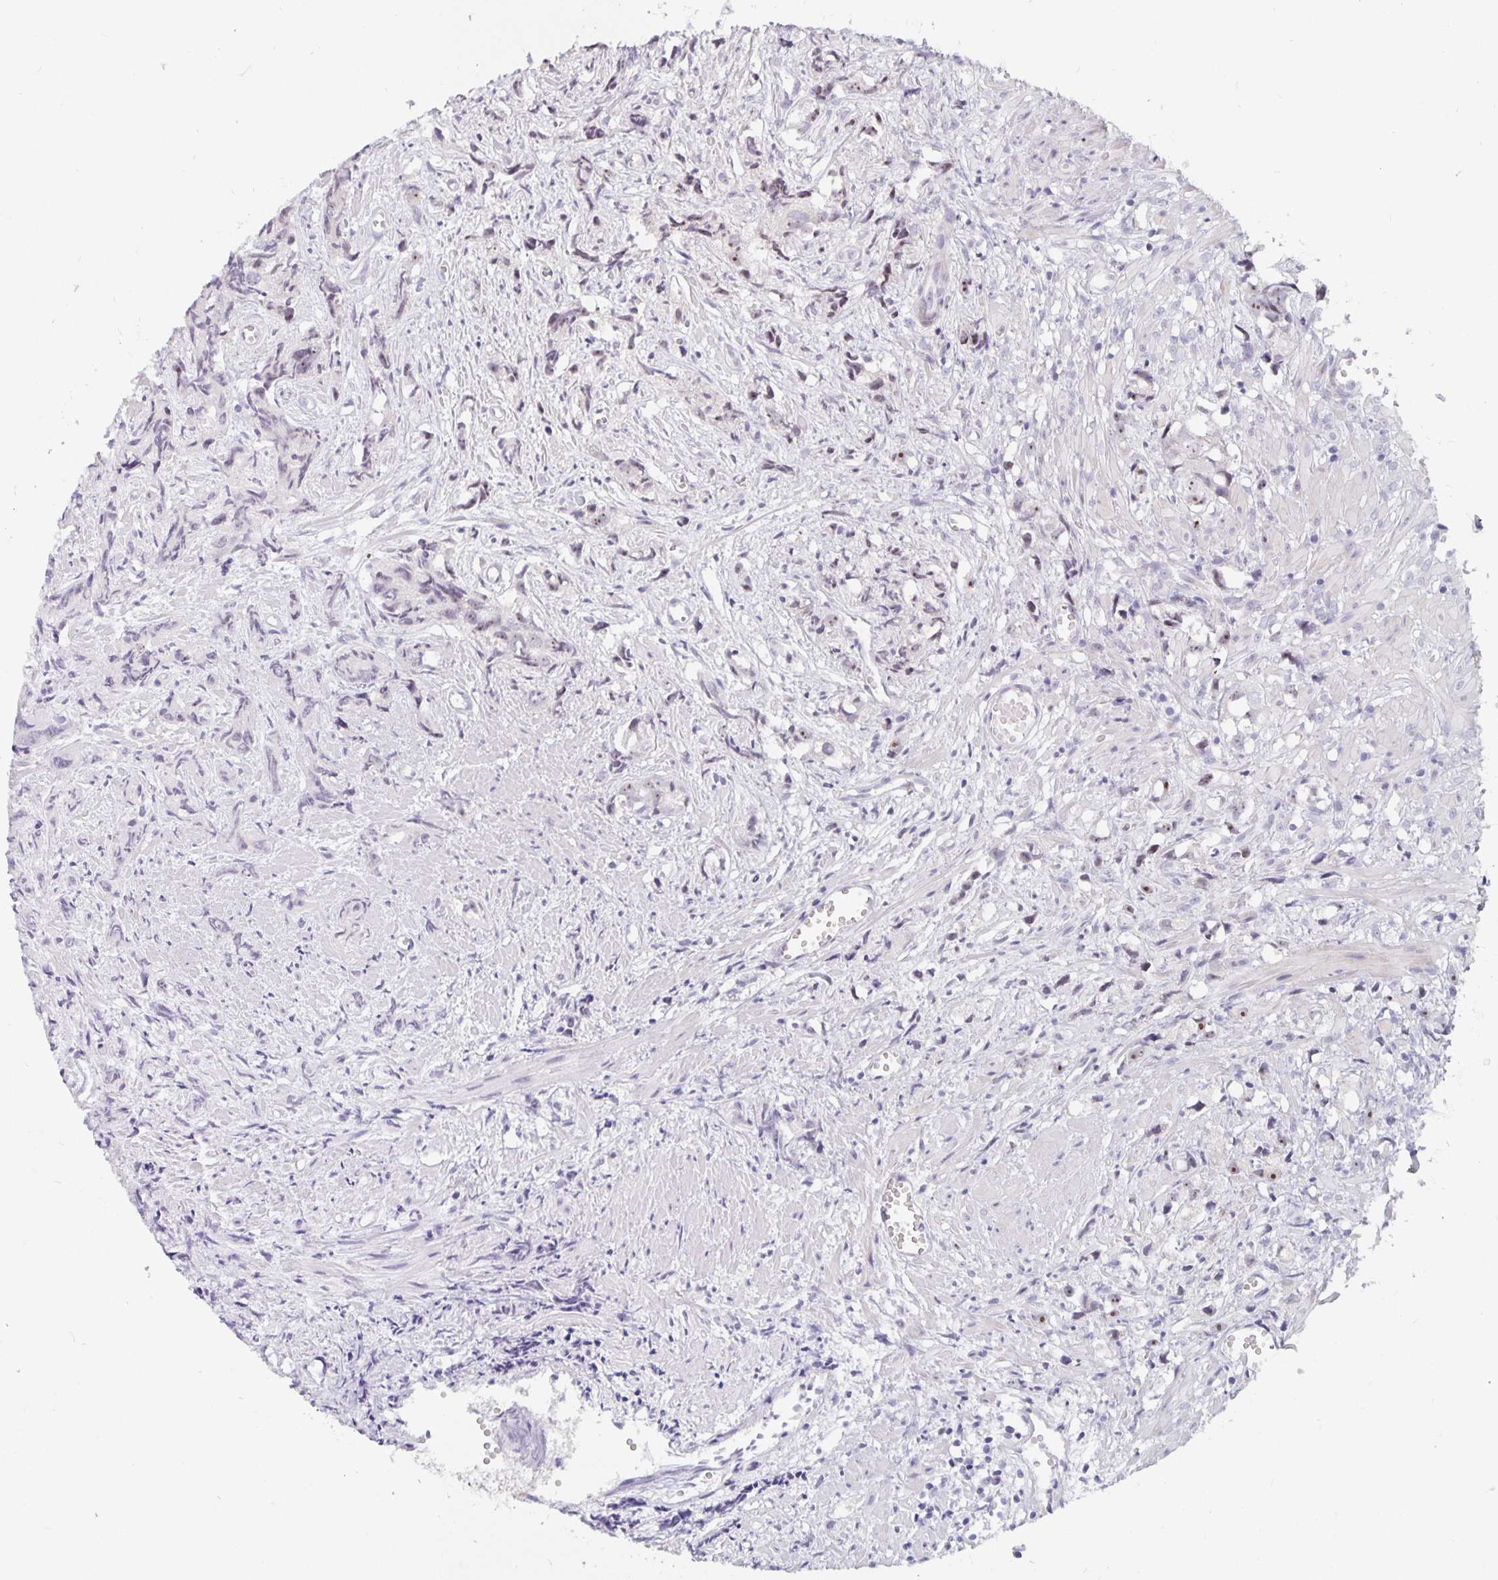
{"staining": {"intensity": "weak", "quantity": "25%-75%", "location": "nuclear"}, "tissue": "prostate cancer", "cell_type": "Tumor cells", "image_type": "cancer", "snomed": [{"axis": "morphology", "description": "Adenocarcinoma, High grade"}, {"axis": "topography", "description": "Prostate"}], "caption": "An immunohistochemistry (IHC) histopathology image of neoplastic tissue is shown. Protein staining in brown shows weak nuclear positivity in prostate adenocarcinoma (high-grade) within tumor cells.", "gene": "NUP85", "patient": {"sex": "male", "age": 58}}